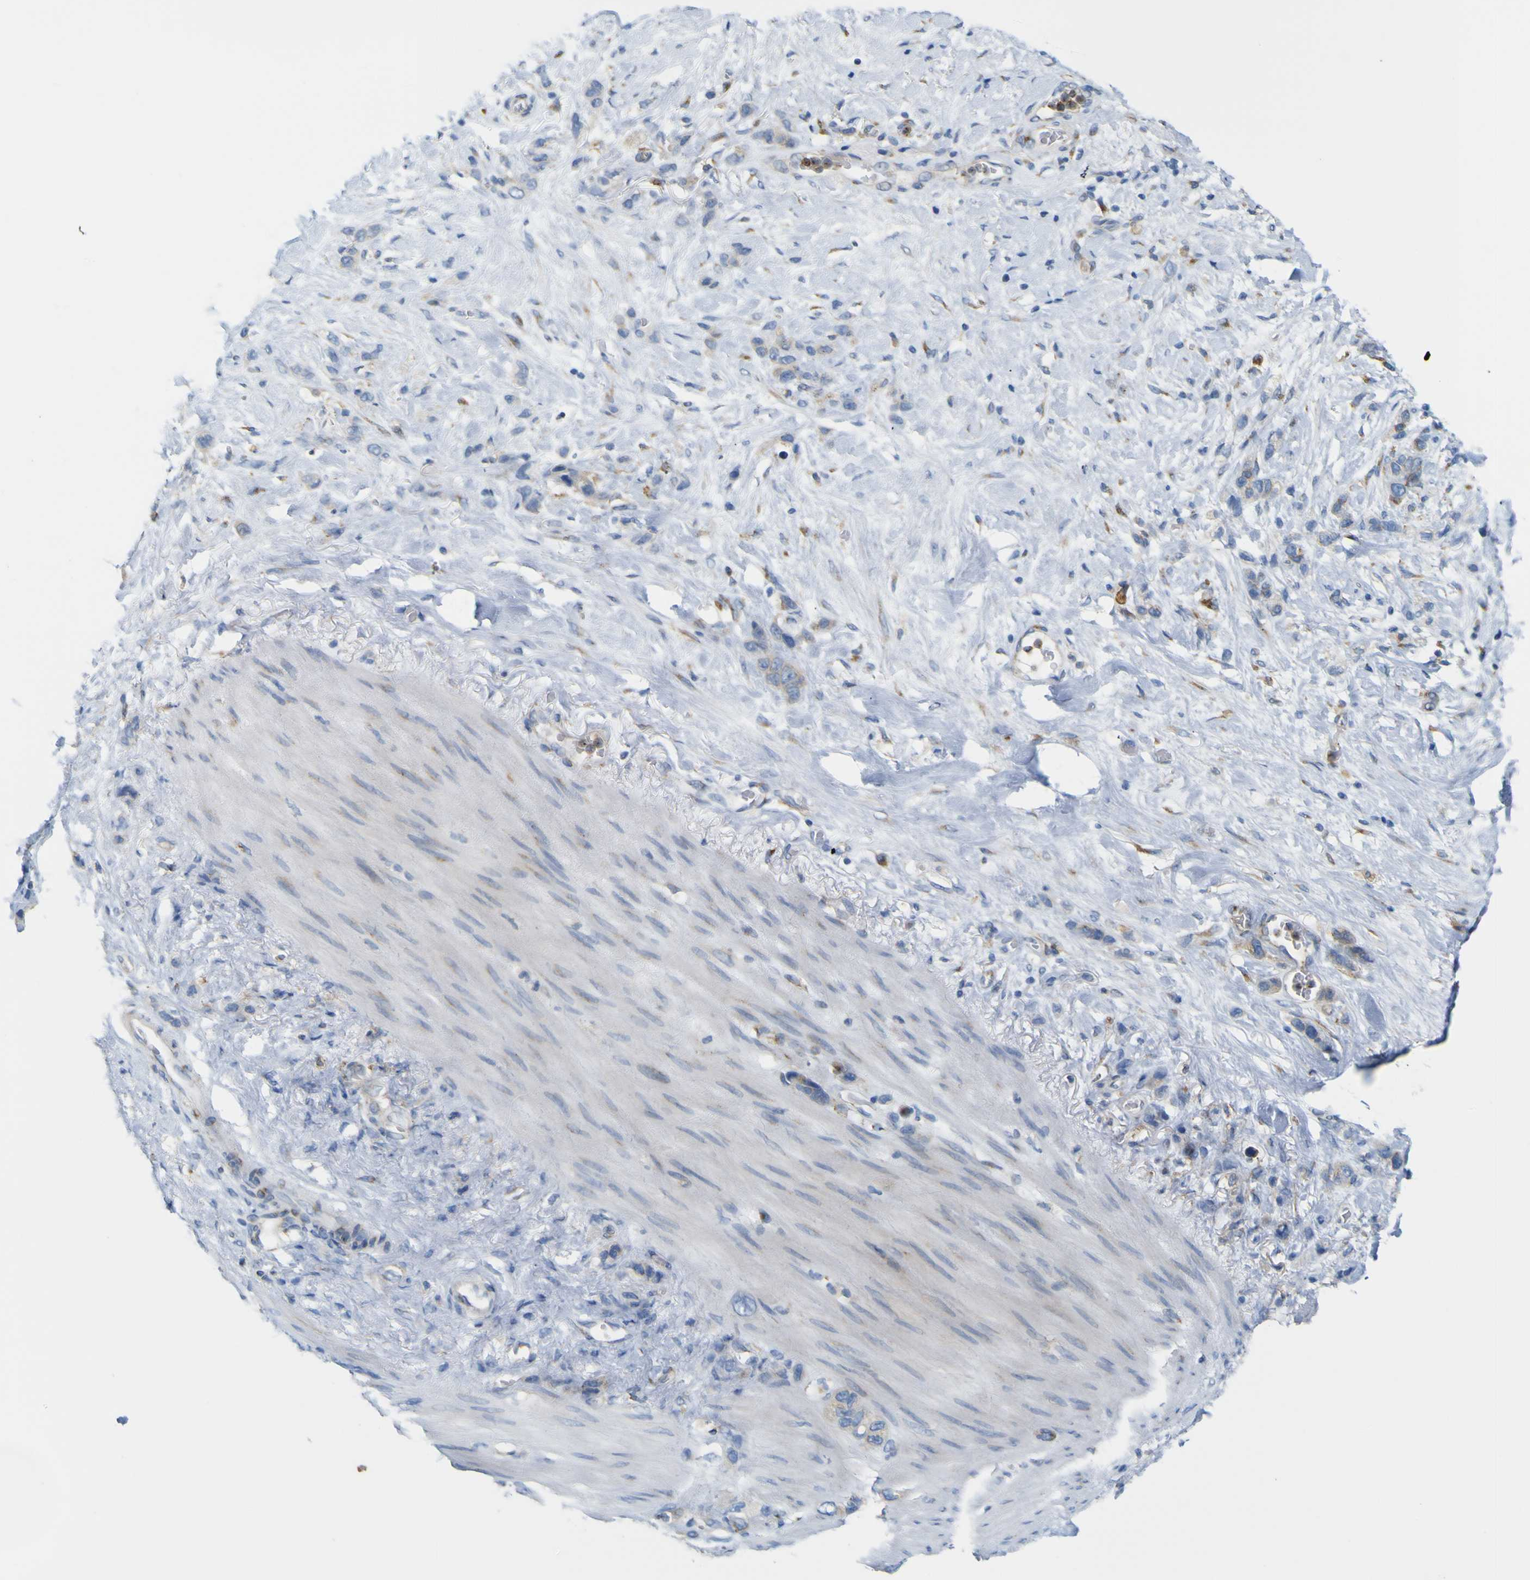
{"staining": {"intensity": "weak", "quantity": "<25%", "location": "cytoplasmic/membranous"}, "tissue": "stomach cancer", "cell_type": "Tumor cells", "image_type": "cancer", "snomed": [{"axis": "morphology", "description": "Adenocarcinoma, NOS"}, {"axis": "morphology", "description": "Adenocarcinoma, High grade"}, {"axis": "topography", "description": "Stomach, upper"}, {"axis": "topography", "description": "Stomach, lower"}], "caption": "This is an immunohistochemistry (IHC) photomicrograph of human high-grade adenocarcinoma (stomach). There is no positivity in tumor cells.", "gene": "IGF2R", "patient": {"sex": "female", "age": 65}}